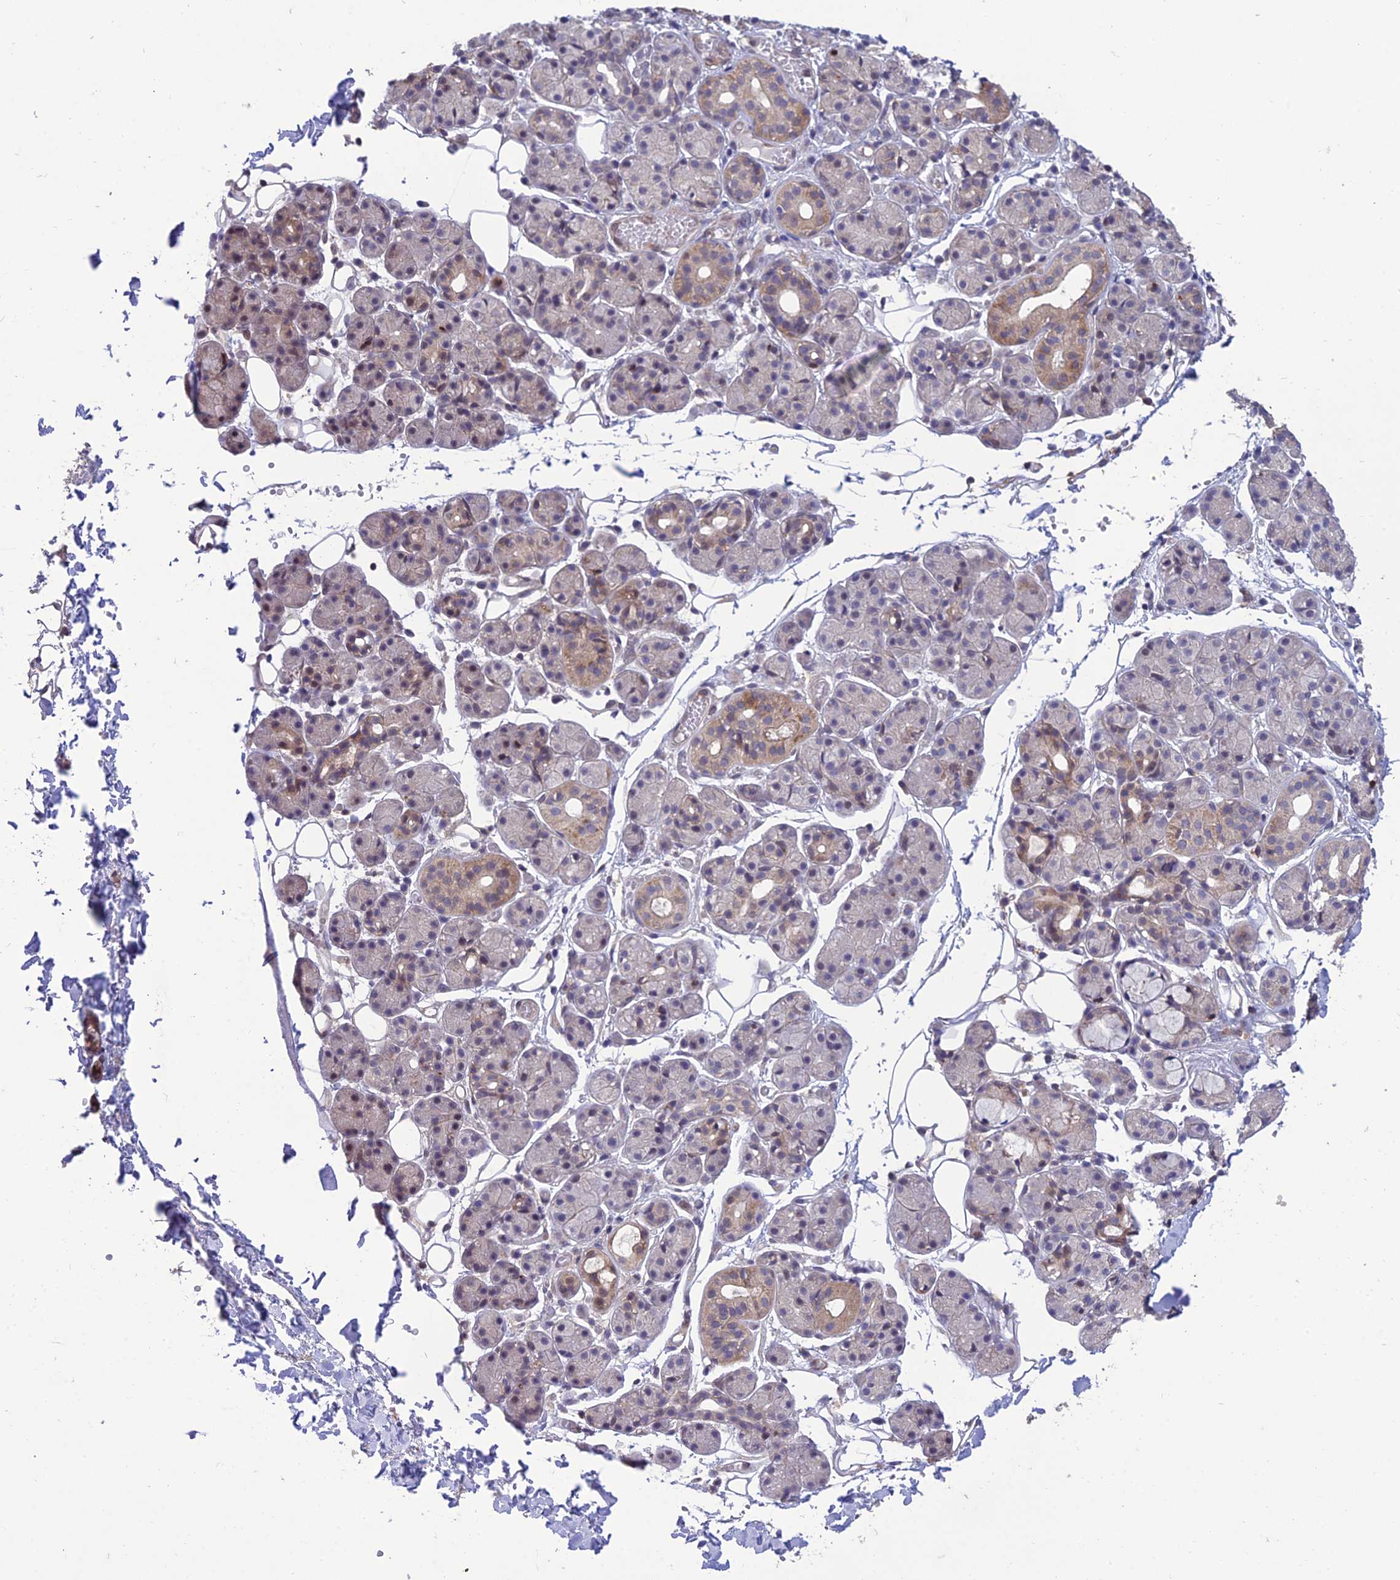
{"staining": {"intensity": "moderate", "quantity": "<25%", "location": "cytoplasmic/membranous"}, "tissue": "salivary gland", "cell_type": "Glandular cells", "image_type": "normal", "snomed": [{"axis": "morphology", "description": "Normal tissue, NOS"}, {"axis": "topography", "description": "Salivary gland"}], "caption": "Benign salivary gland was stained to show a protein in brown. There is low levels of moderate cytoplasmic/membranous expression in about <25% of glandular cells. The protein of interest is shown in brown color, while the nuclei are stained blue.", "gene": "FAM76A", "patient": {"sex": "male", "age": 63}}